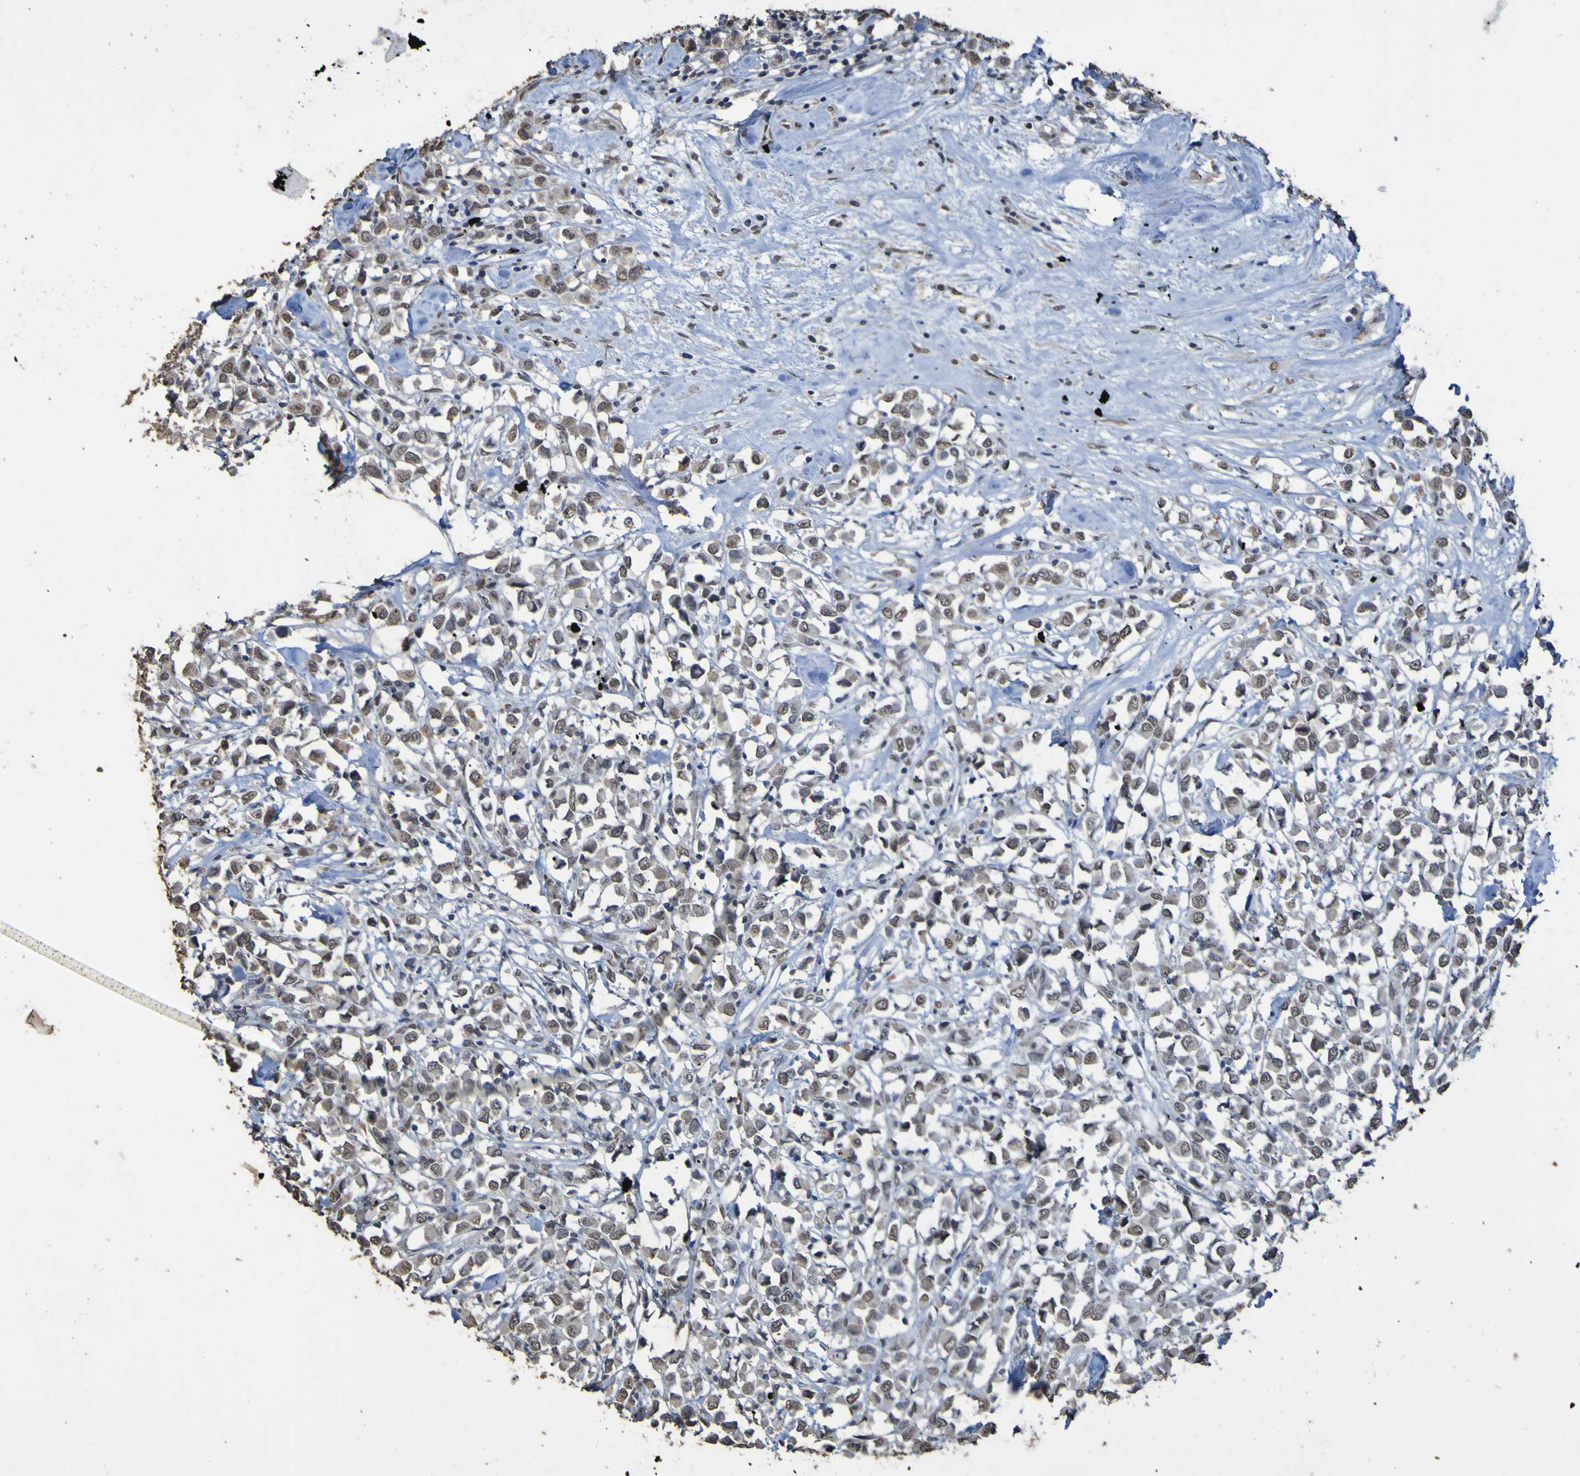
{"staining": {"intensity": "weak", "quantity": ">75%", "location": "cytoplasmic/membranous,nuclear"}, "tissue": "breast cancer", "cell_type": "Tumor cells", "image_type": "cancer", "snomed": [{"axis": "morphology", "description": "Duct carcinoma"}, {"axis": "topography", "description": "Breast"}], "caption": "Tumor cells display low levels of weak cytoplasmic/membranous and nuclear staining in about >75% of cells in infiltrating ductal carcinoma (breast). Nuclei are stained in blue.", "gene": "ALKBH2", "patient": {"sex": "female", "age": 61}}